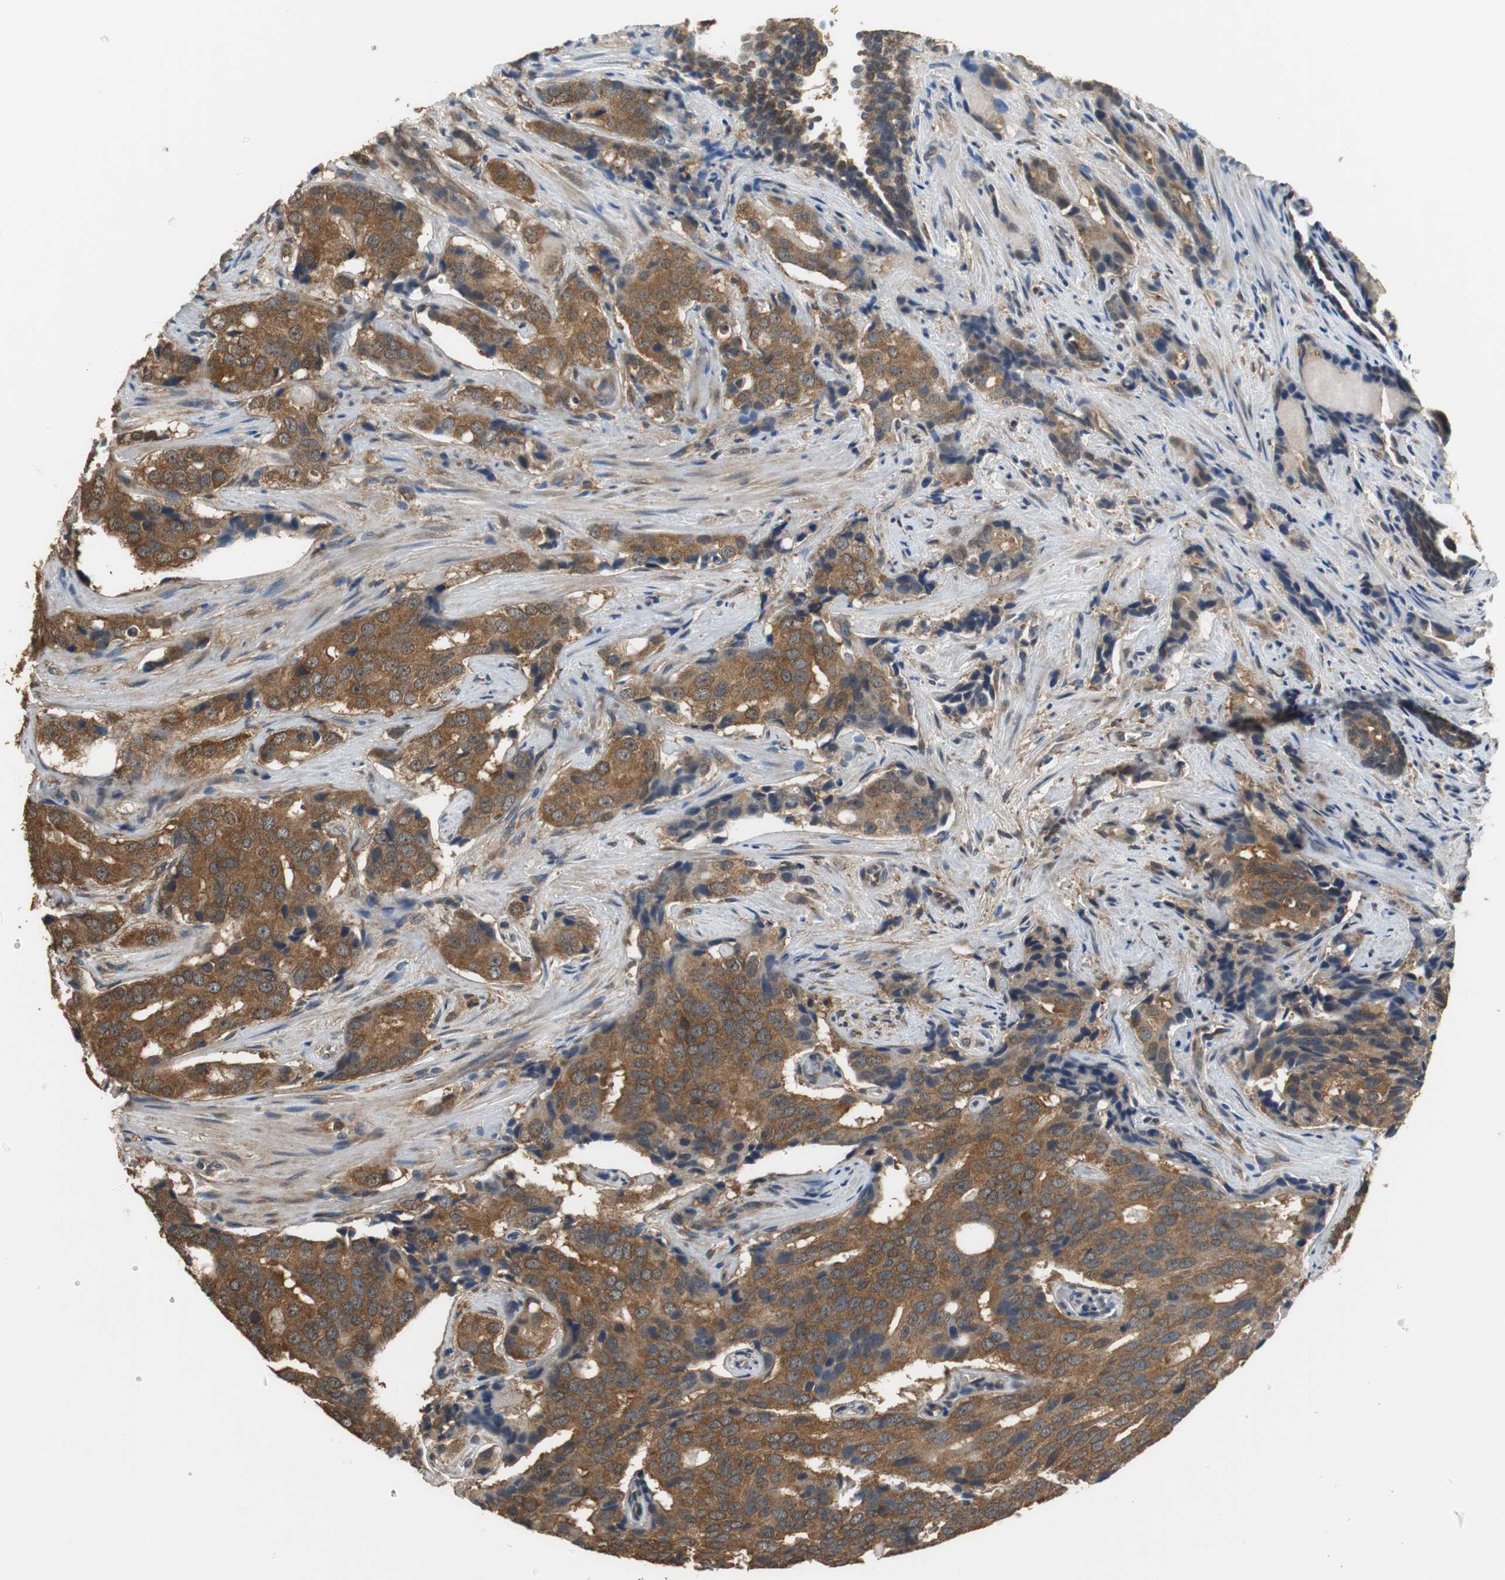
{"staining": {"intensity": "moderate", "quantity": ">75%", "location": "cytoplasmic/membranous,nuclear"}, "tissue": "prostate cancer", "cell_type": "Tumor cells", "image_type": "cancer", "snomed": [{"axis": "morphology", "description": "Adenocarcinoma, High grade"}, {"axis": "topography", "description": "Prostate"}], "caption": "This histopathology image exhibits prostate cancer stained with immunohistochemistry to label a protein in brown. The cytoplasmic/membranous and nuclear of tumor cells show moderate positivity for the protein. Nuclei are counter-stained blue.", "gene": "UBQLN2", "patient": {"sex": "male", "age": 58}}